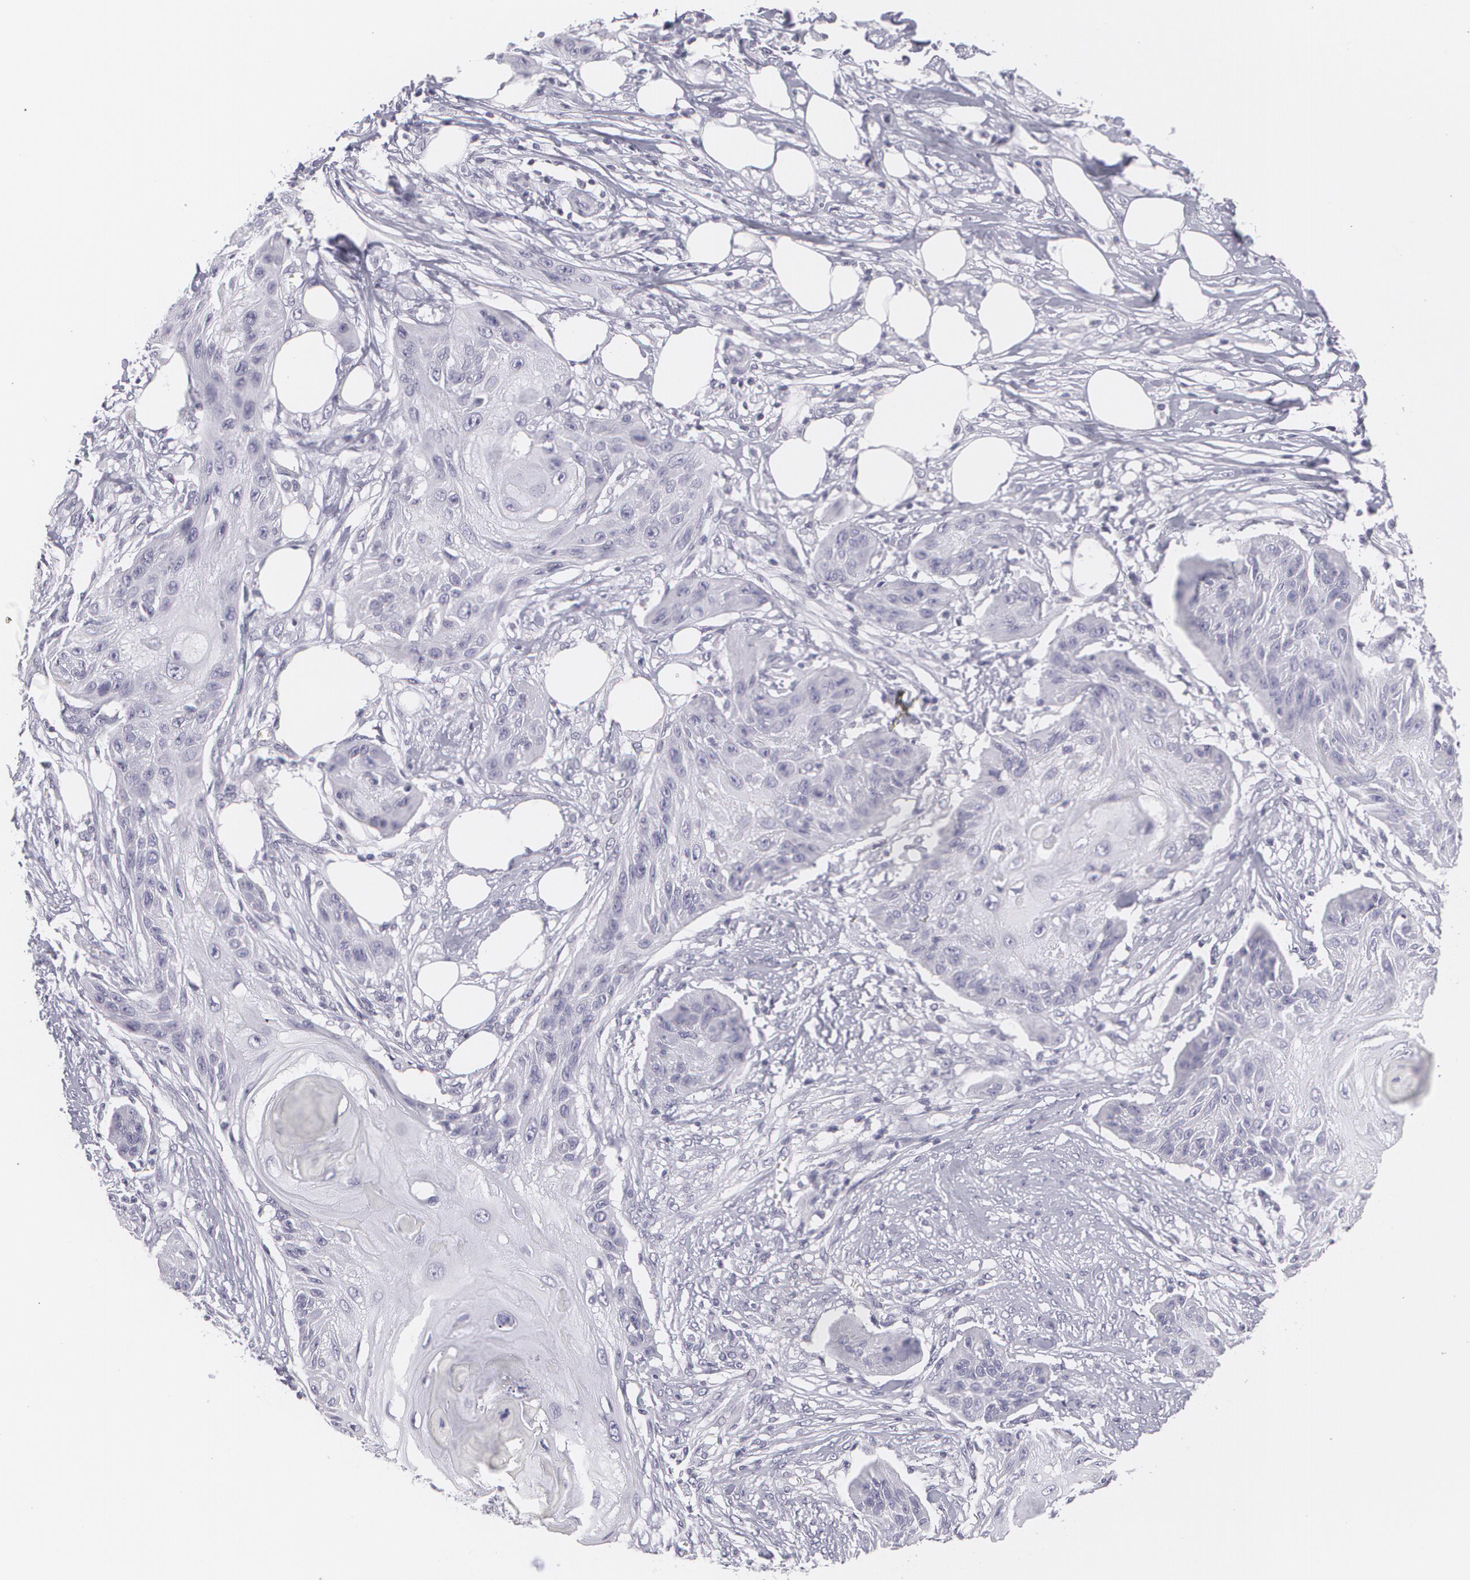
{"staining": {"intensity": "negative", "quantity": "none", "location": "none"}, "tissue": "skin cancer", "cell_type": "Tumor cells", "image_type": "cancer", "snomed": [{"axis": "morphology", "description": "Squamous cell carcinoma, NOS"}, {"axis": "topography", "description": "Skin"}], "caption": "Human skin squamous cell carcinoma stained for a protein using immunohistochemistry exhibits no expression in tumor cells.", "gene": "MBNL3", "patient": {"sex": "female", "age": 88}}